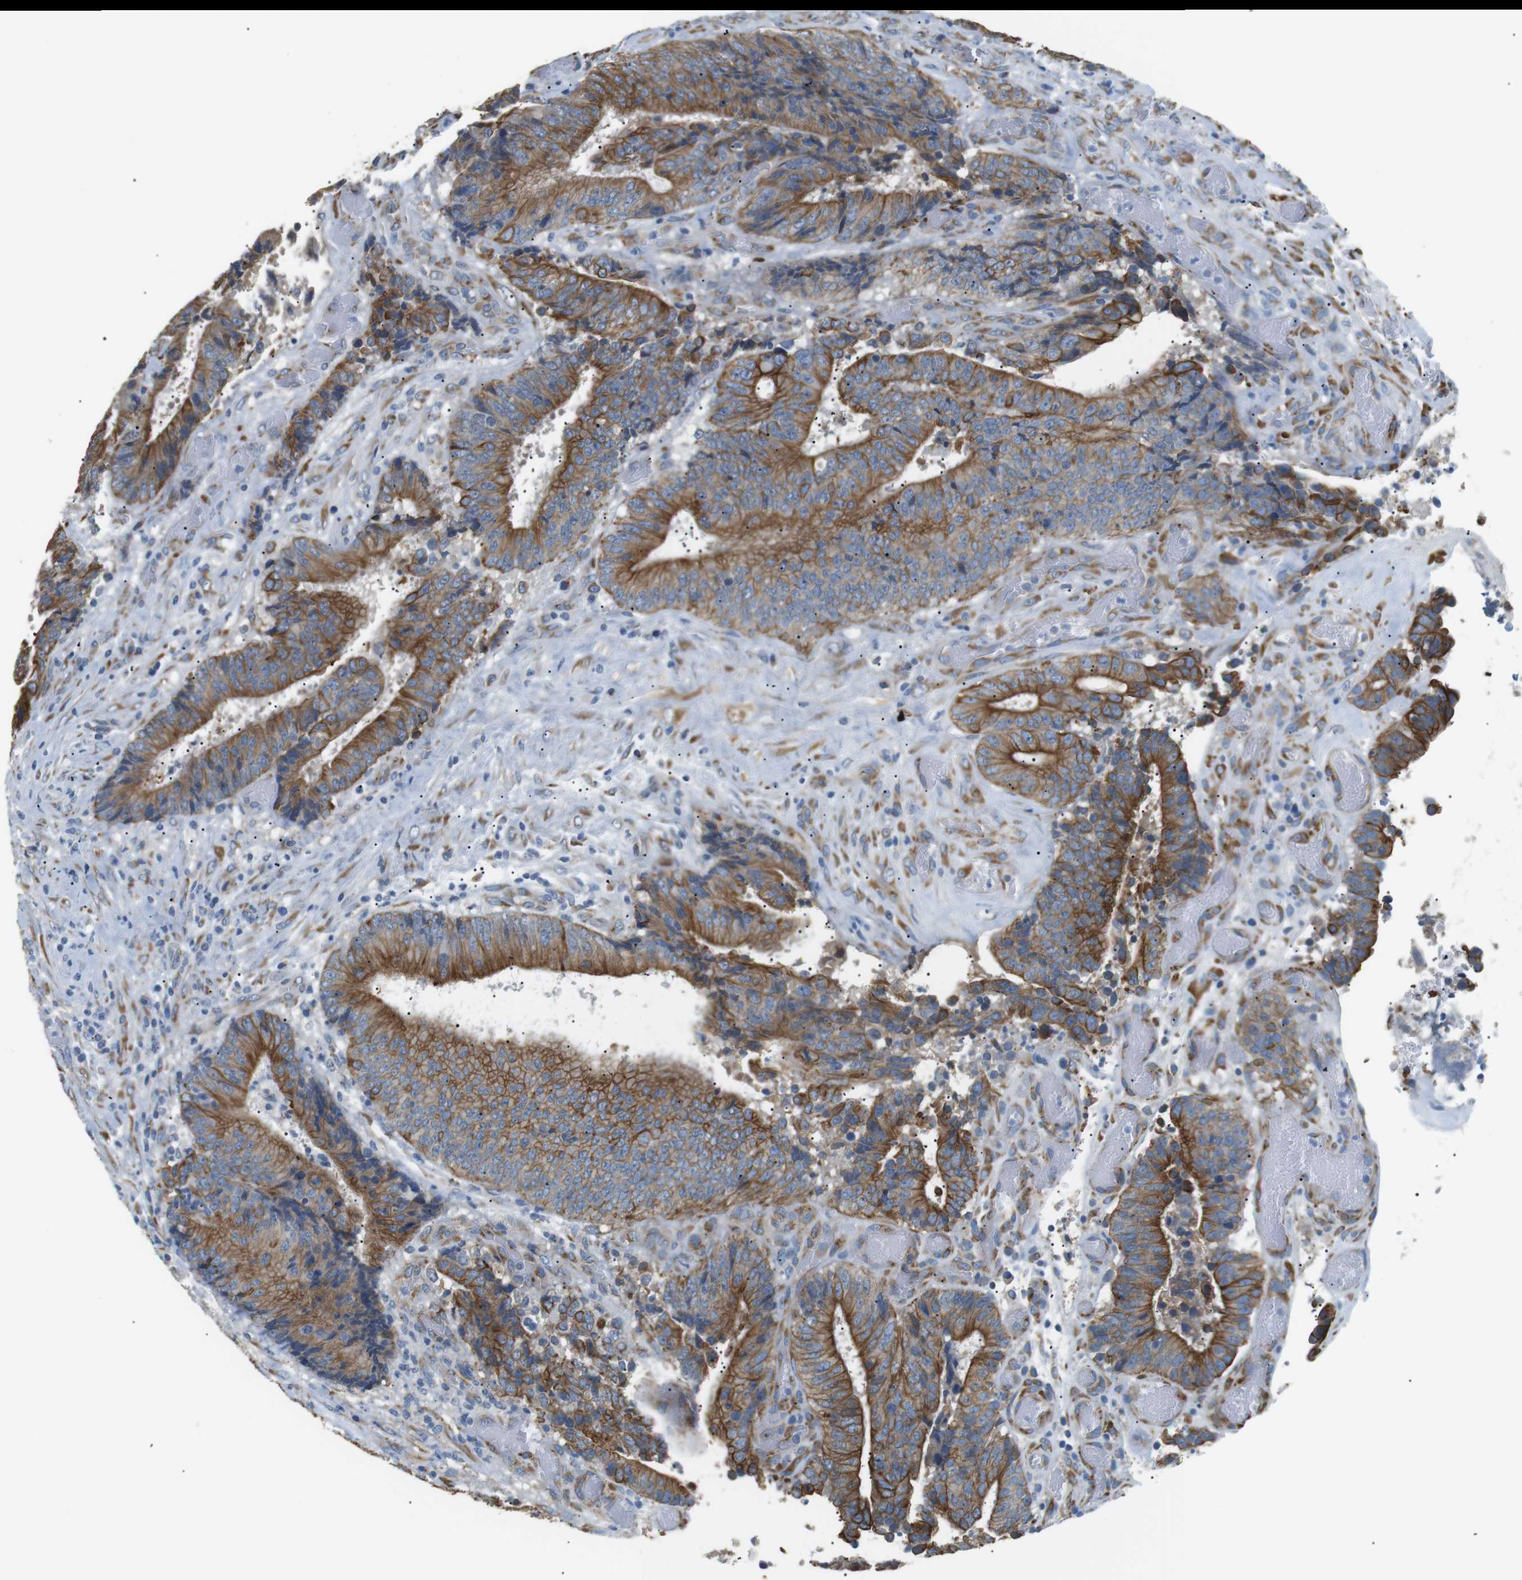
{"staining": {"intensity": "moderate", "quantity": ">75%", "location": "cytoplasmic/membranous"}, "tissue": "colorectal cancer", "cell_type": "Tumor cells", "image_type": "cancer", "snomed": [{"axis": "morphology", "description": "Adenocarcinoma, NOS"}, {"axis": "topography", "description": "Rectum"}], "caption": "Approximately >75% of tumor cells in human colorectal cancer exhibit moderate cytoplasmic/membranous protein expression as visualized by brown immunohistochemical staining.", "gene": "UNC5CL", "patient": {"sex": "male", "age": 72}}